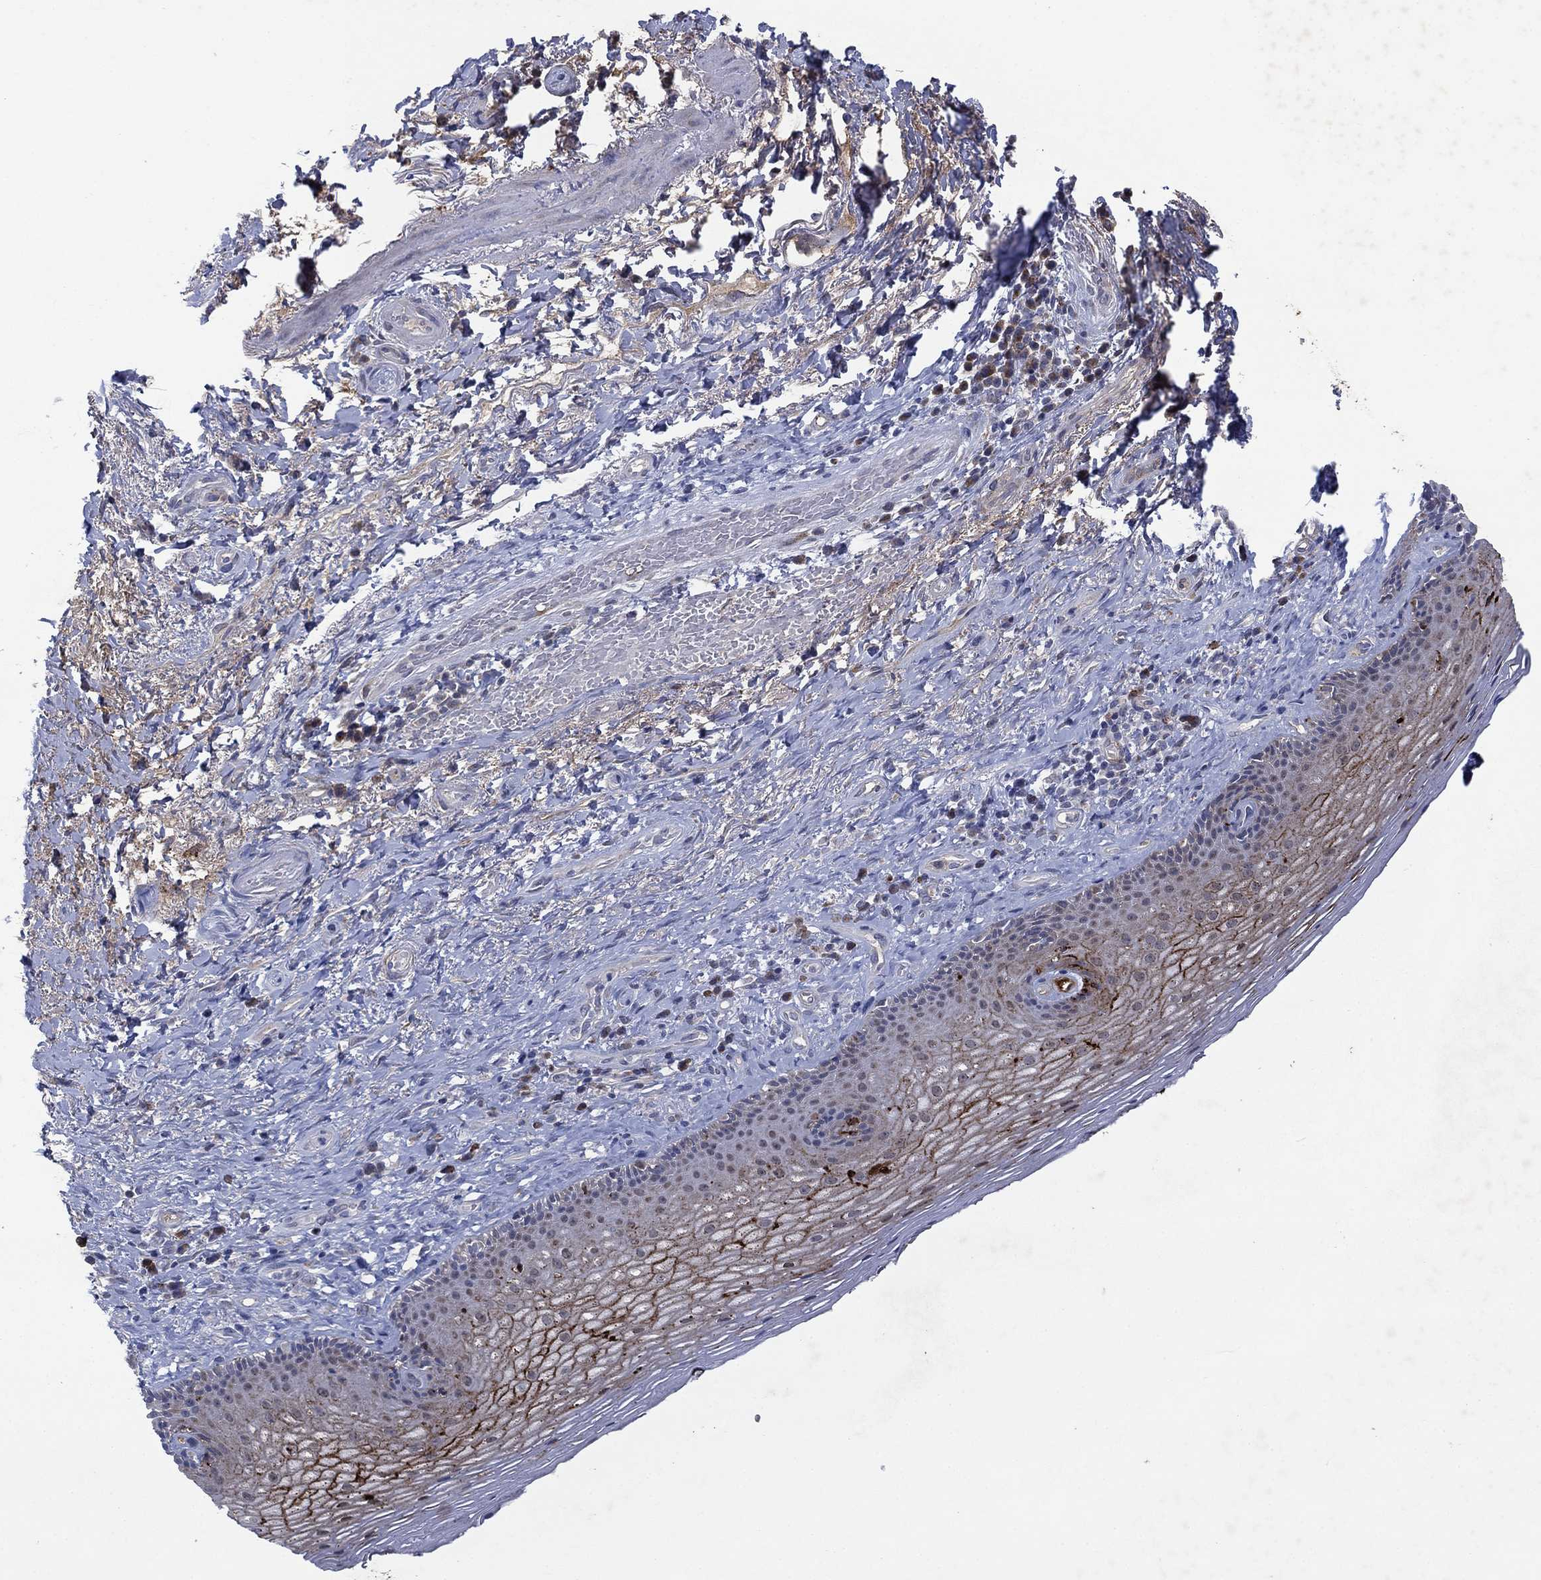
{"staining": {"intensity": "strong", "quantity": "25%-75%", "location": "cytoplasmic/membranous"}, "tissue": "skin", "cell_type": "Epidermal cells", "image_type": "normal", "snomed": [{"axis": "morphology", "description": "Normal tissue, NOS"}, {"axis": "morphology", "description": "Adenocarcinoma, NOS"}, {"axis": "topography", "description": "Rectum"}, {"axis": "topography", "description": "Anal"}], "caption": "Immunohistochemistry photomicrograph of benign skin: skin stained using immunohistochemistry demonstrates high levels of strong protein expression localized specifically in the cytoplasmic/membranous of epidermal cells, appearing as a cytoplasmic/membranous brown color.", "gene": "SDC1", "patient": {"sex": "female", "age": 68}}